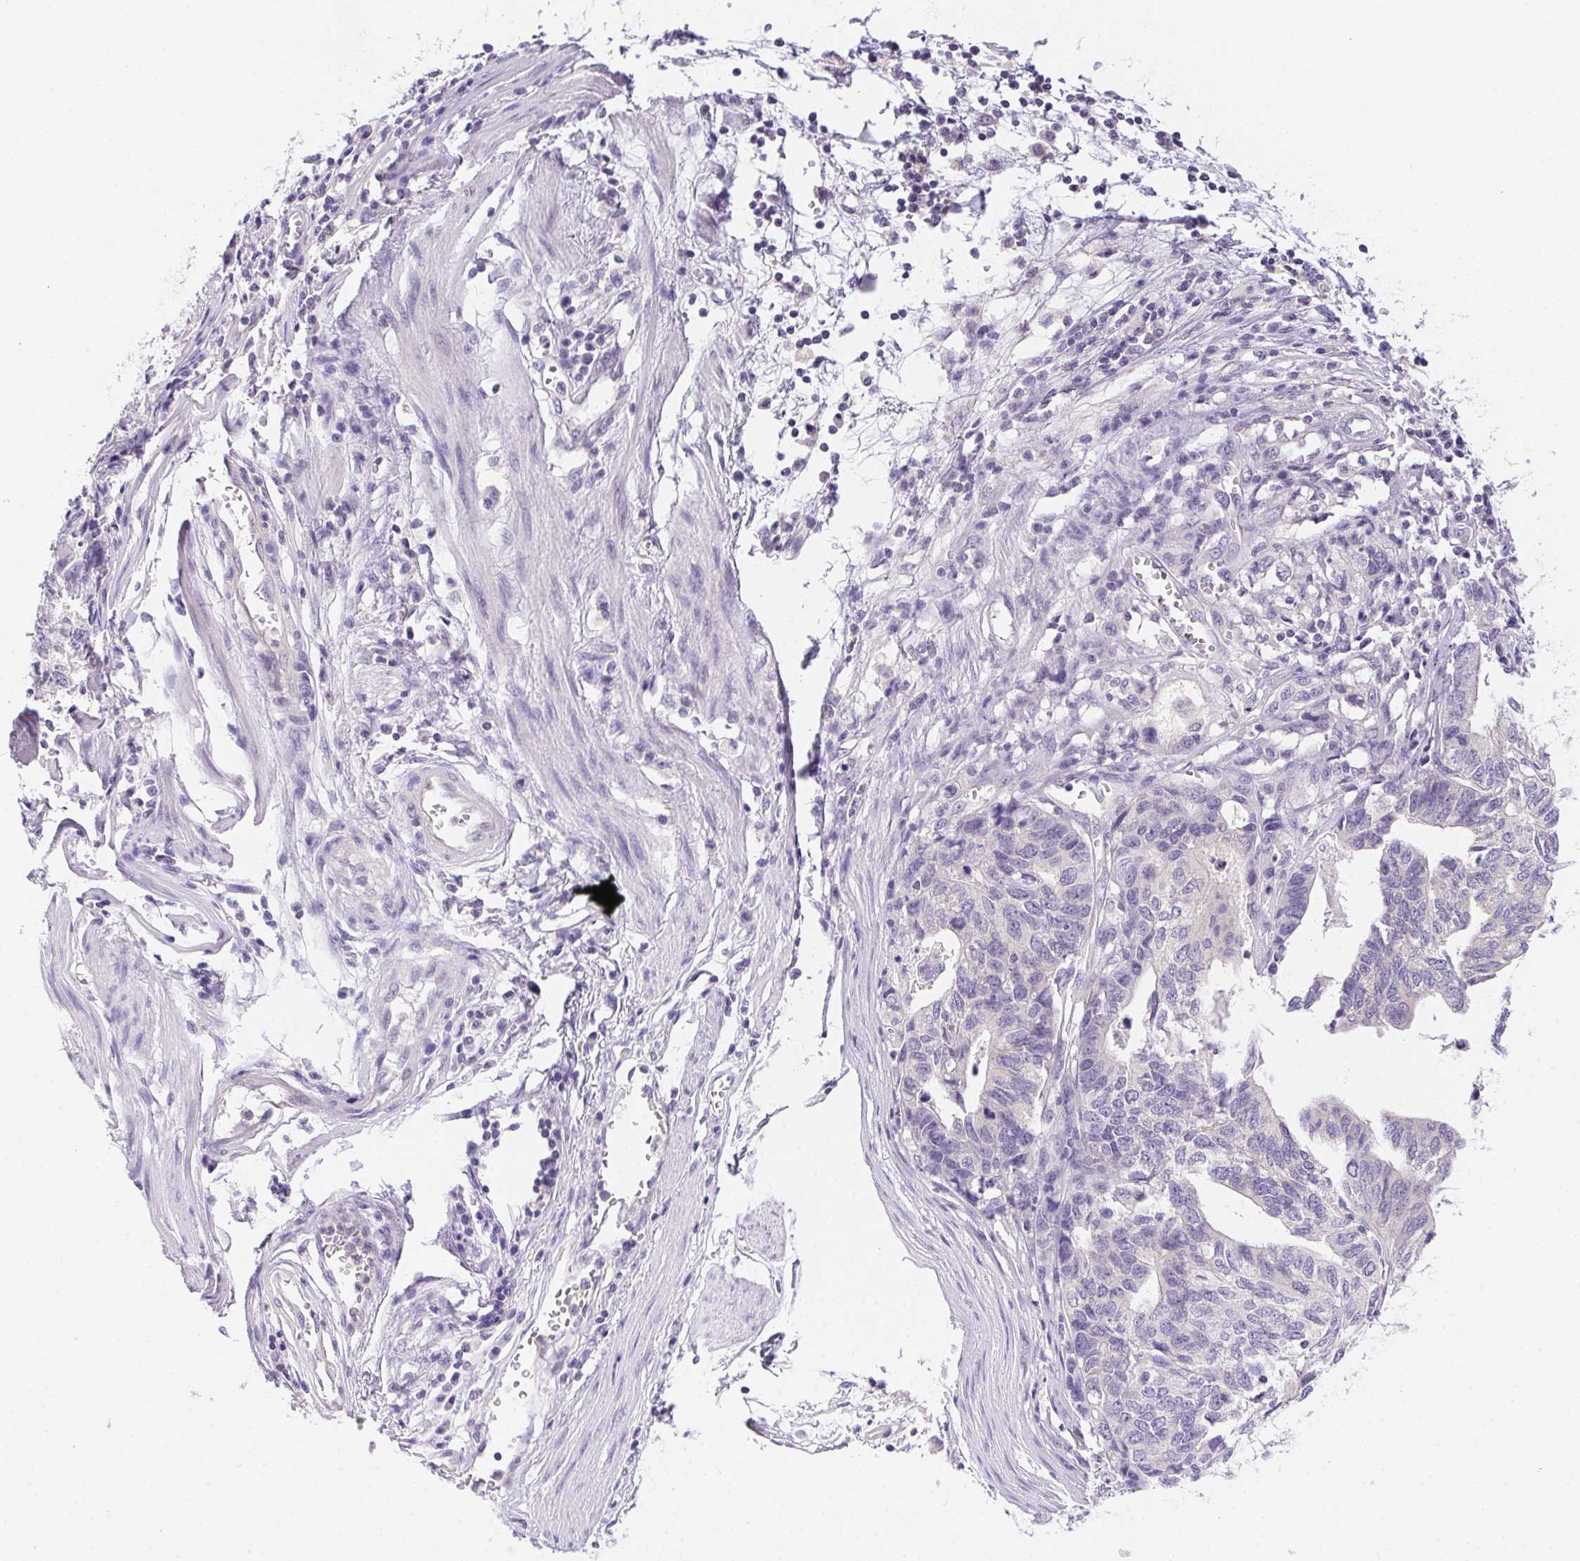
{"staining": {"intensity": "negative", "quantity": "none", "location": "none"}, "tissue": "stomach cancer", "cell_type": "Tumor cells", "image_type": "cancer", "snomed": [{"axis": "morphology", "description": "Adenocarcinoma, NOS"}, {"axis": "topography", "description": "Stomach, upper"}], "caption": "Human stomach cancer stained for a protein using IHC reveals no expression in tumor cells.", "gene": "PRKAA1", "patient": {"sex": "female", "age": 67}}